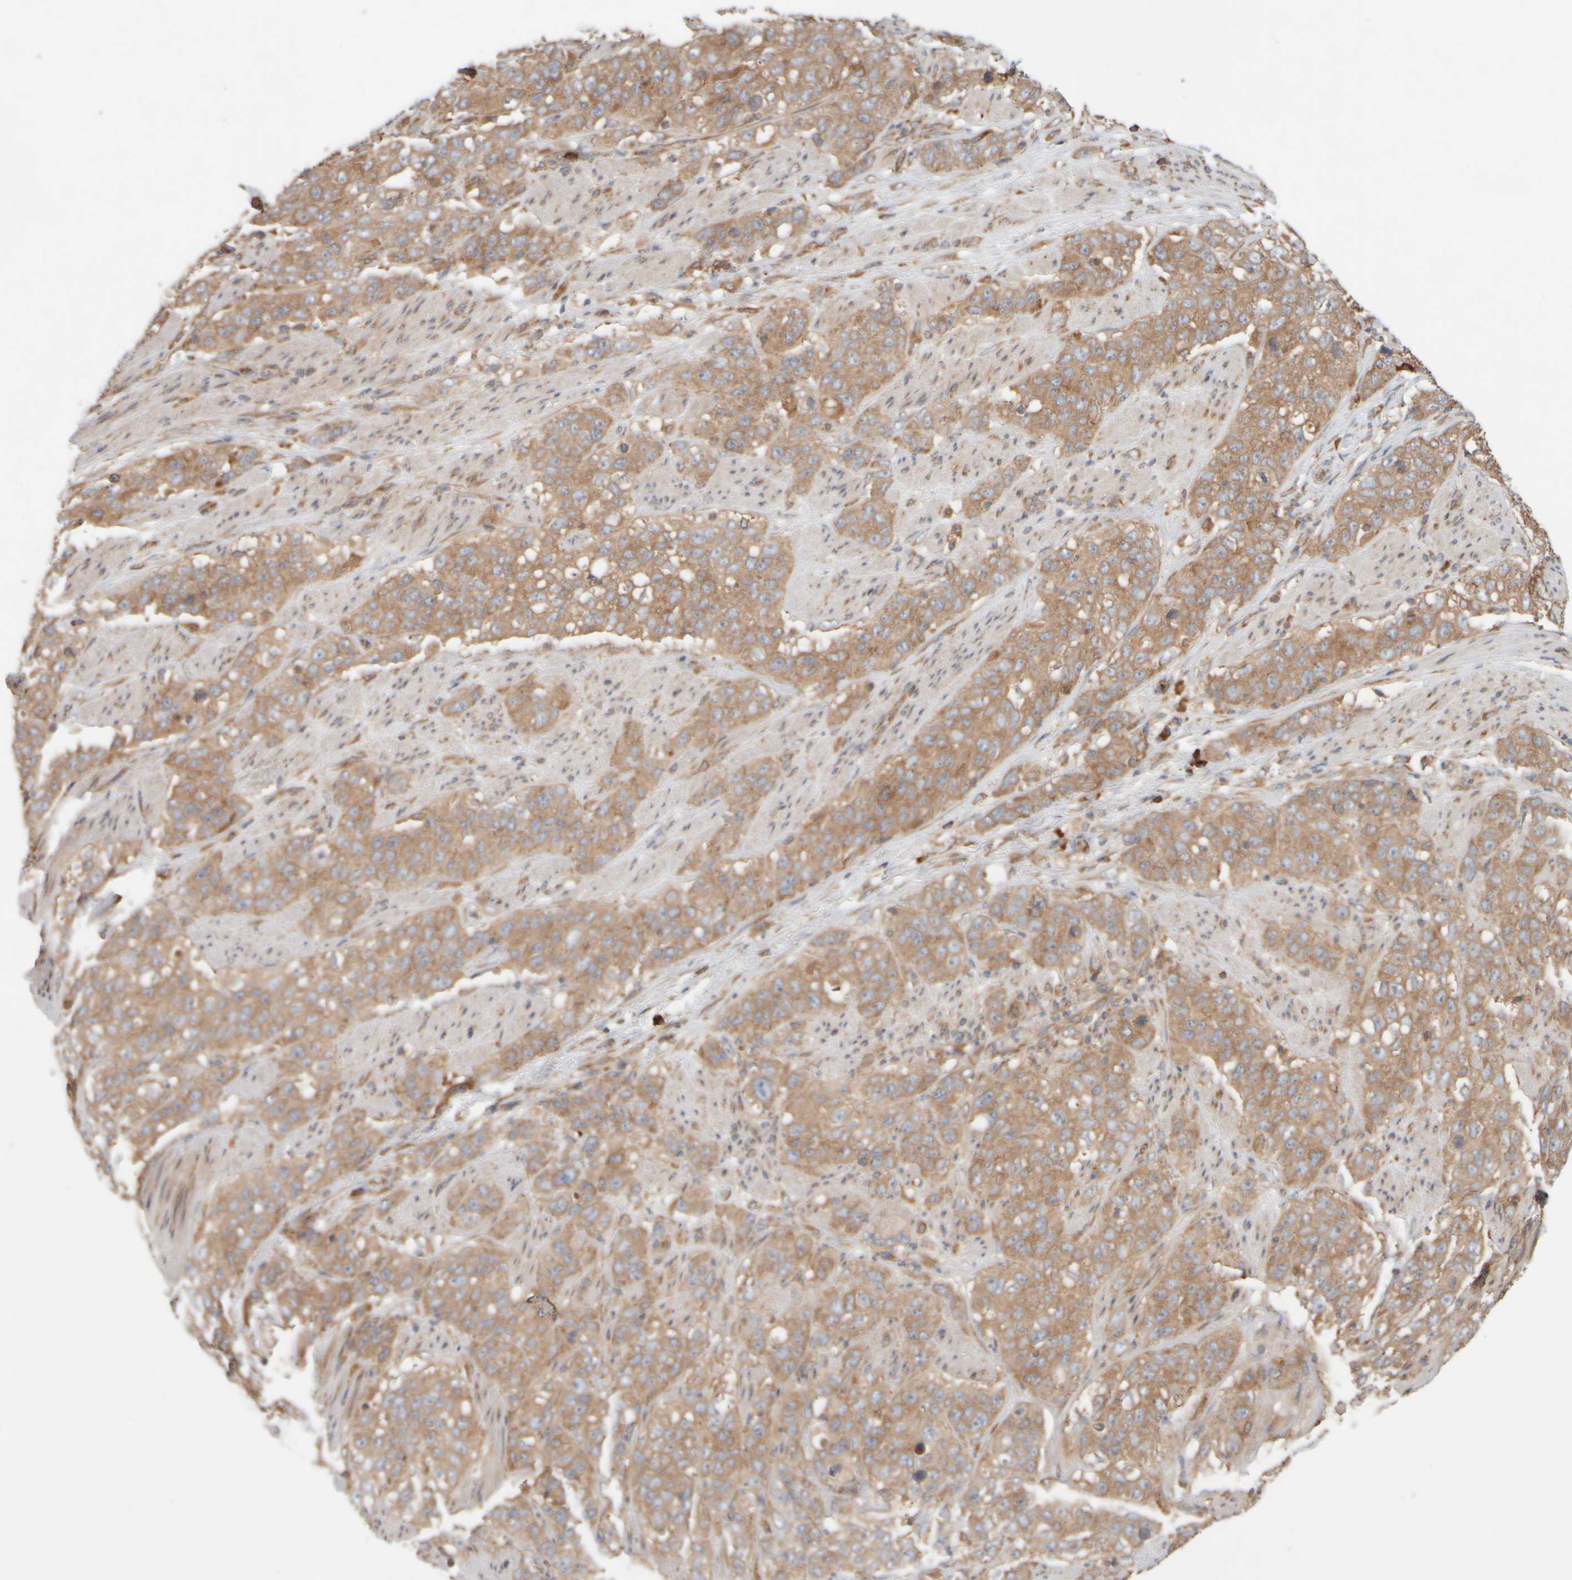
{"staining": {"intensity": "moderate", "quantity": ">75%", "location": "cytoplasmic/membranous"}, "tissue": "stomach cancer", "cell_type": "Tumor cells", "image_type": "cancer", "snomed": [{"axis": "morphology", "description": "Adenocarcinoma, NOS"}, {"axis": "topography", "description": "Stomach"}], "caption": "Approximately >75% of tumor cells in adenocarcinoma (stomach) show moderate cytoplasmic/membranous protein staining as visualized by brown immunohistochemical staining.", "gene": "EIF2B3", "patient": {"sex": "male", "age": 48}}